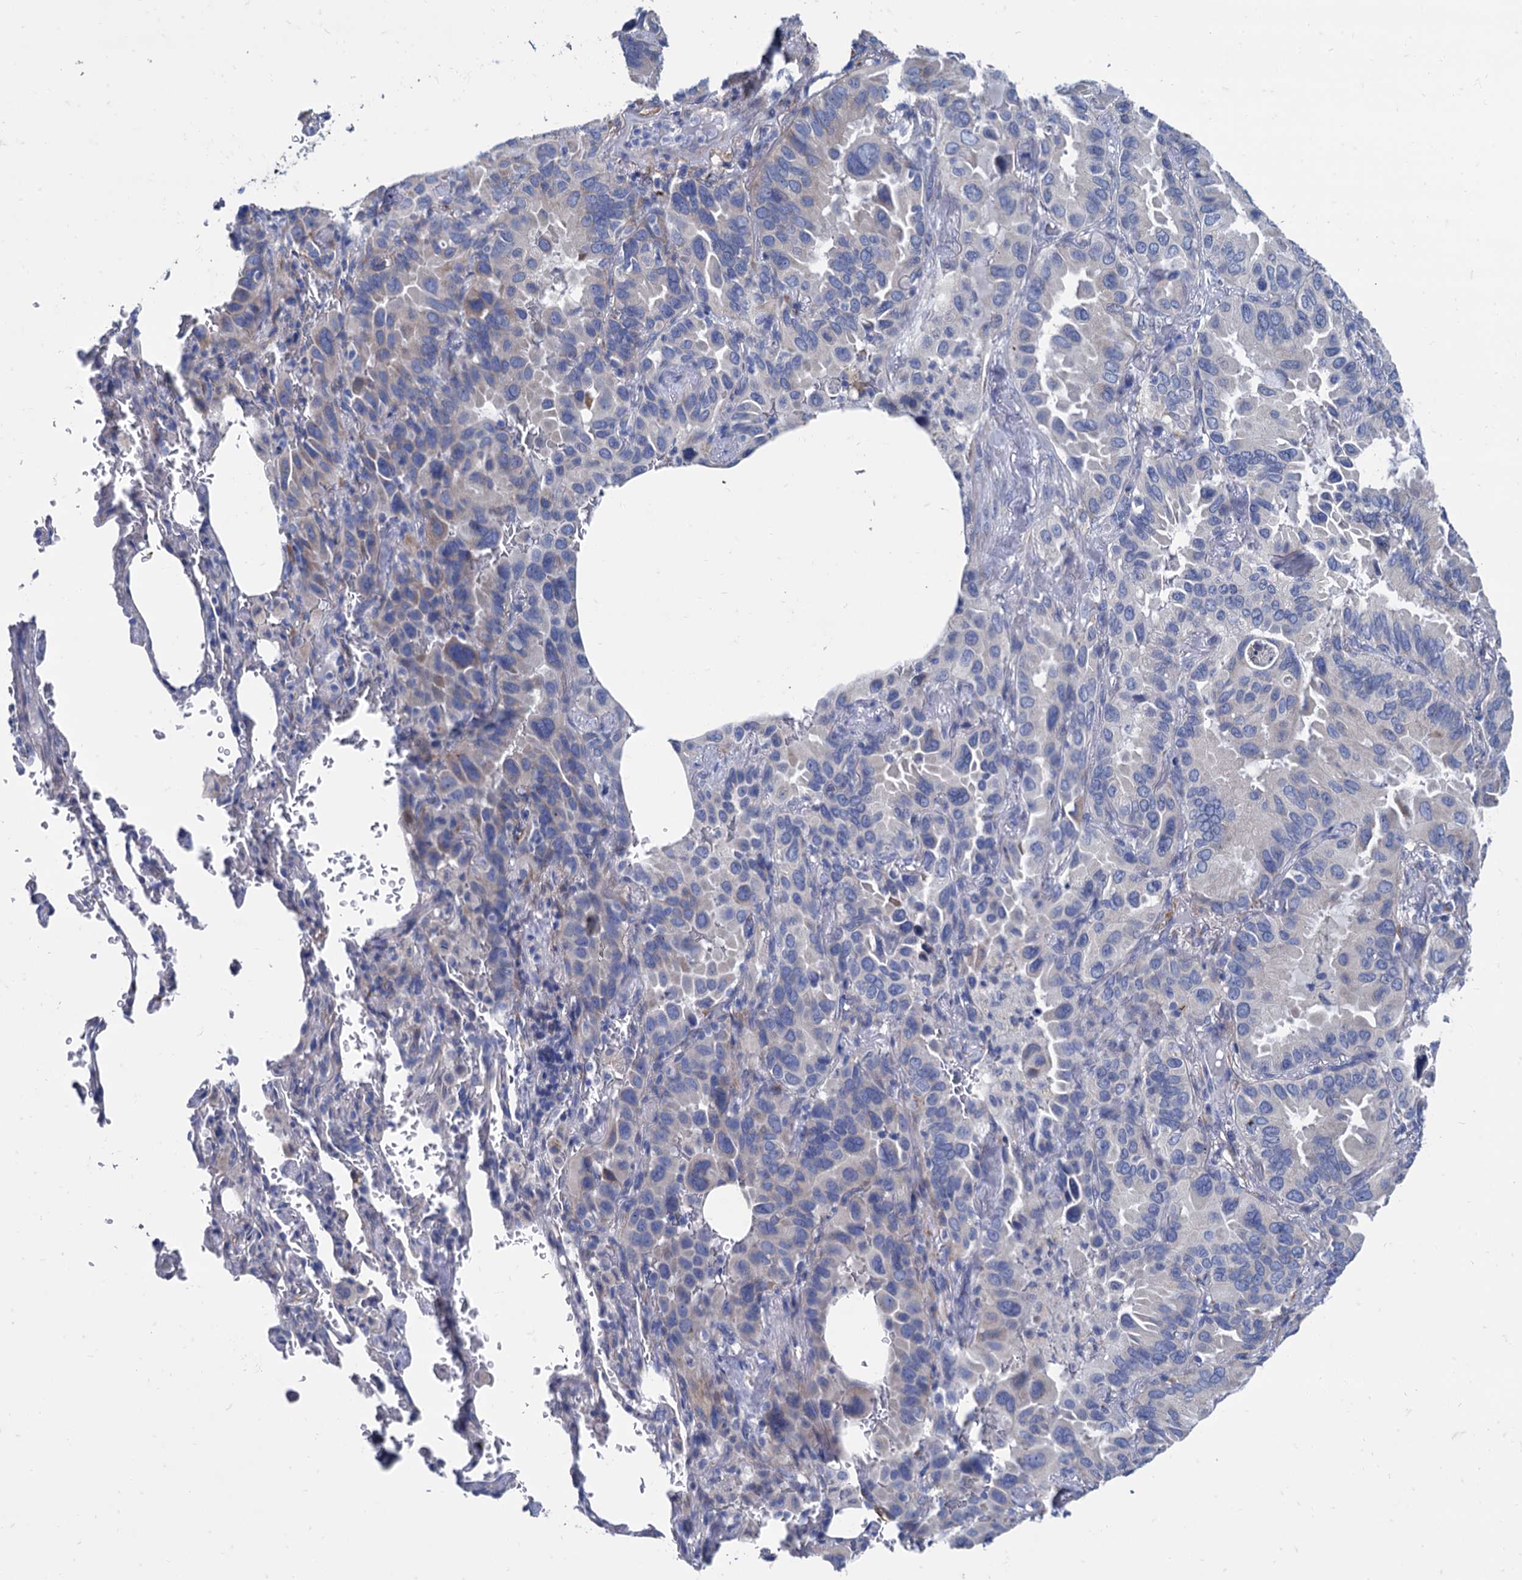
{"staining": {"intensity": "negative", "quantity": "none", "location": "none"}, "tissue": "lung cancer", "cell_type": "Tumor cells", "image_type": "cancer", "snomed": [{"axis": "morphology", "description": "Adenocarcinoma, NOS"}, {"axis": "topography", "description": "Lung"}], "caption": "Lung cancer (adenocarcinoma) was stained to show a protein in brown. There is no significant positivity in tumor cells.", "gene": "FOXR2", "patient": {"sex": "male", "age": 64}}